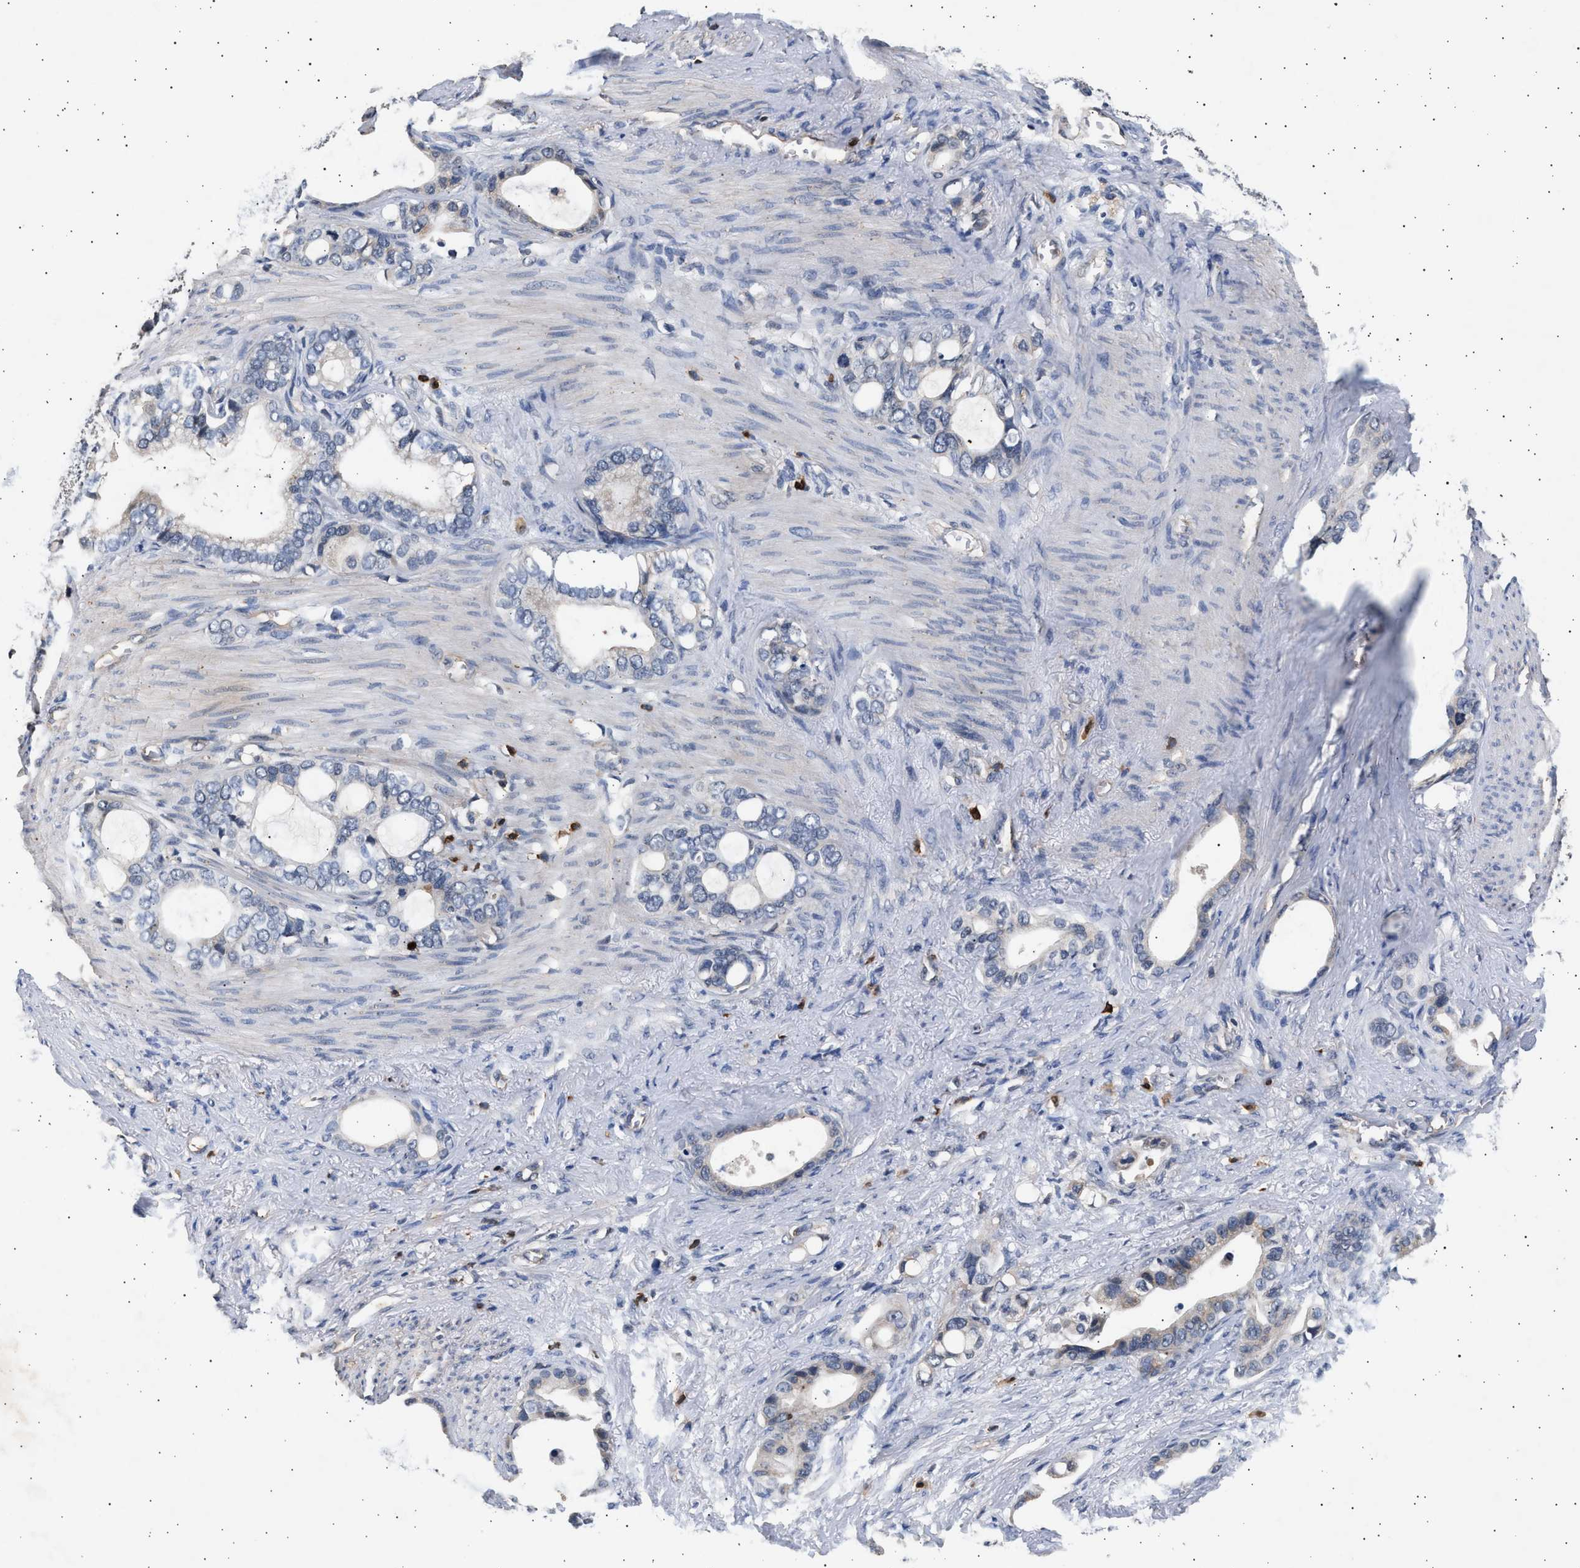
{"staining": {"intensity": "negative", "quantity": "none", "location": "none"}, "tissue": "stomach cancer", "cell_type": "Tumor cells", "image_type": "cancer", "snomed": [{"axis": "morphology", "description": "Adenocarcinoma, NOS"}, {"axis": "topography", "description": "Stomach"}], "caption": "Immunohistochemical staining of stomach adenocarcinoma exhibits no significant expression in tumor cells.", "gene": "GRAP2", "patient": {"sex": "female", "age": 75}}